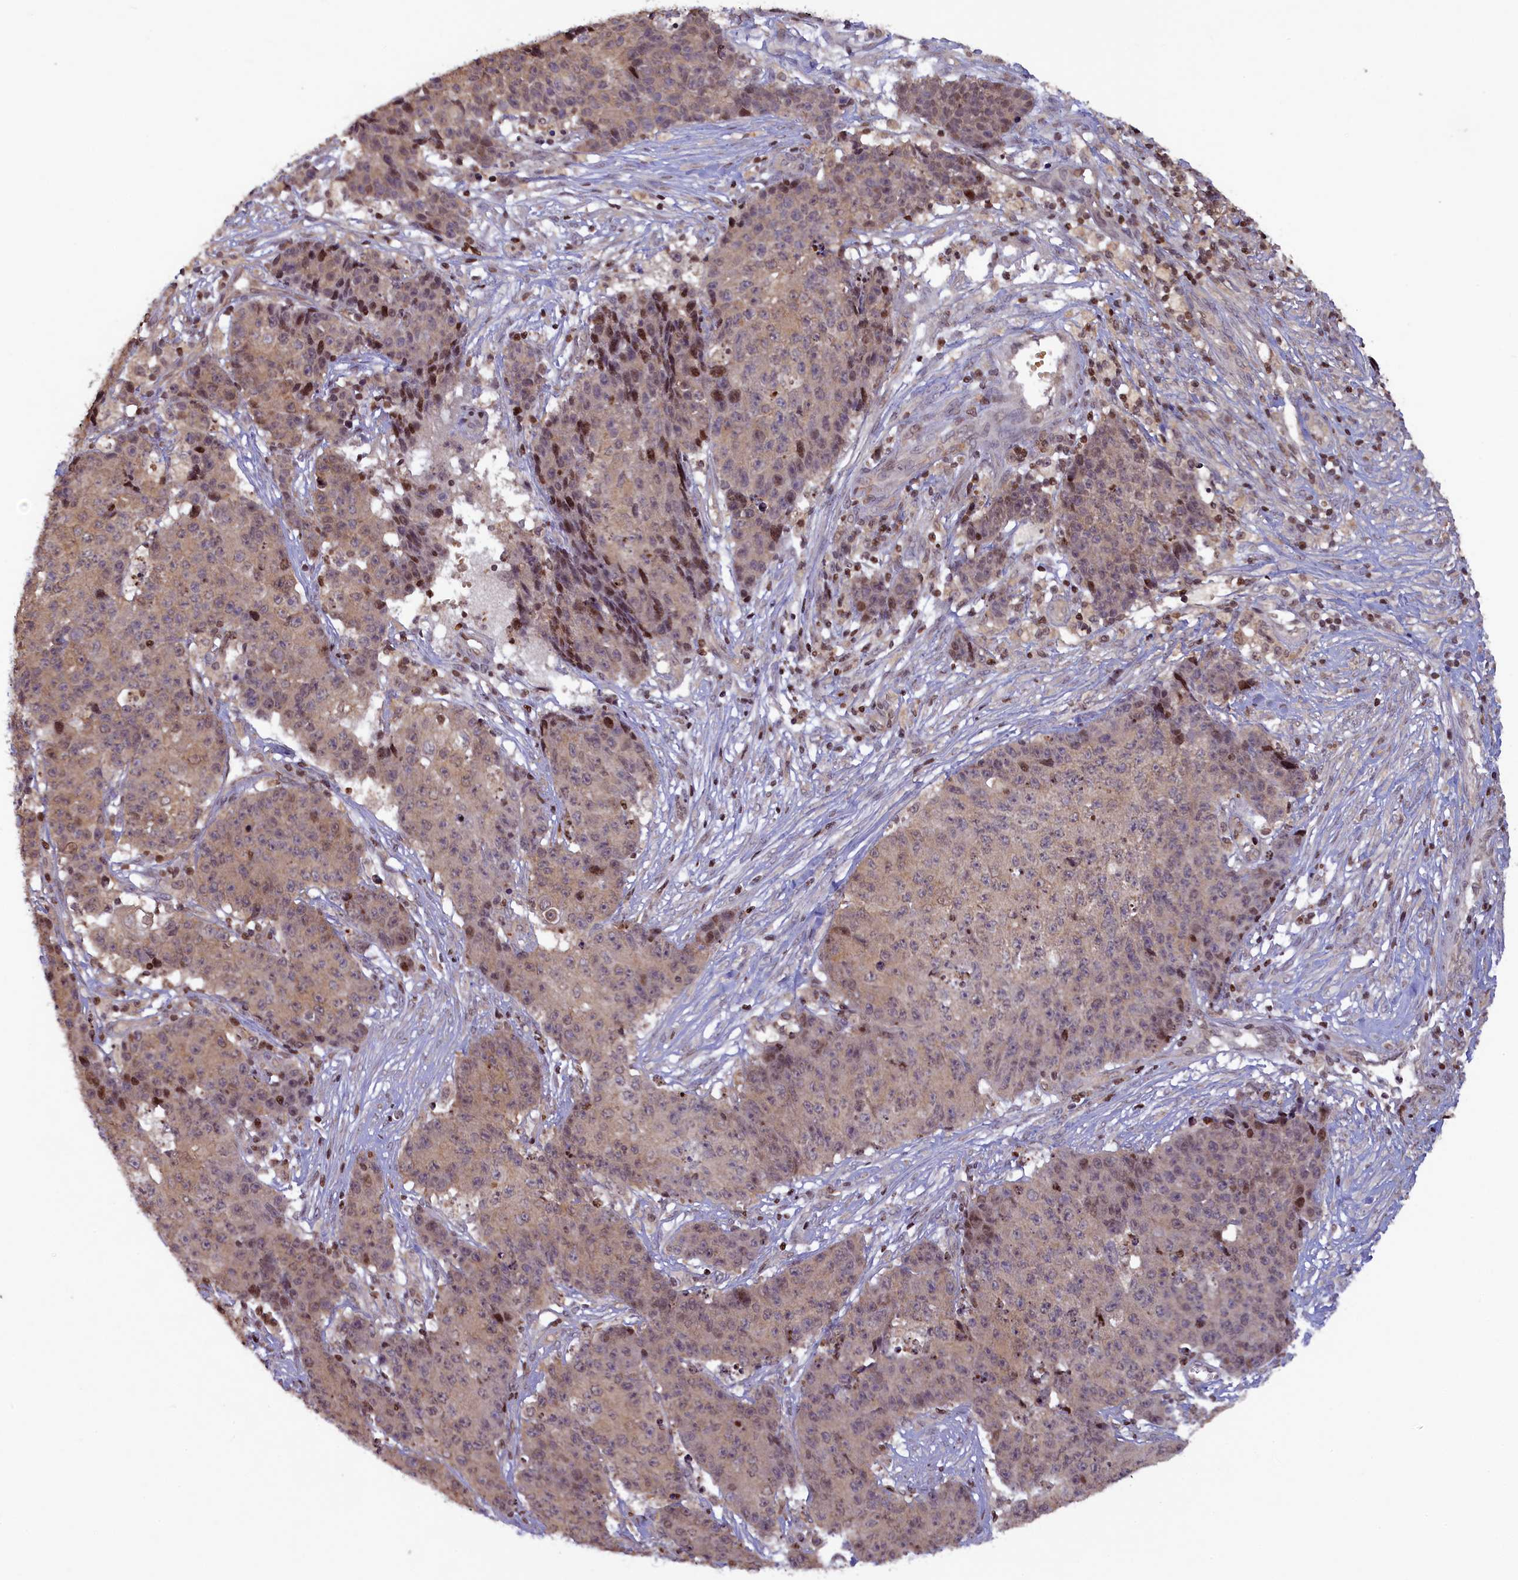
{"staining": {"intensity": "moderate", "quantity": "<25%", "location": "nuclear"}, "tissue": "ovarian cancer", "cell_type": "Tumor cells", "image_type": "cancer", "snomed": [{"axis": "morphology", "description": "Carcinoma, endometroid"}, {"axis": "topography", "description": "Ovary"}], "caption": "IHC (DAB (3,3'-diaminobenzidine)) staining of human ovarian cancer (endometroid carcinoma) displays moderate nuclear protein positivity in about <25% of tumor cells.", "gene": "NUBP1", "patient": {"sex": "female", "age": 42}}